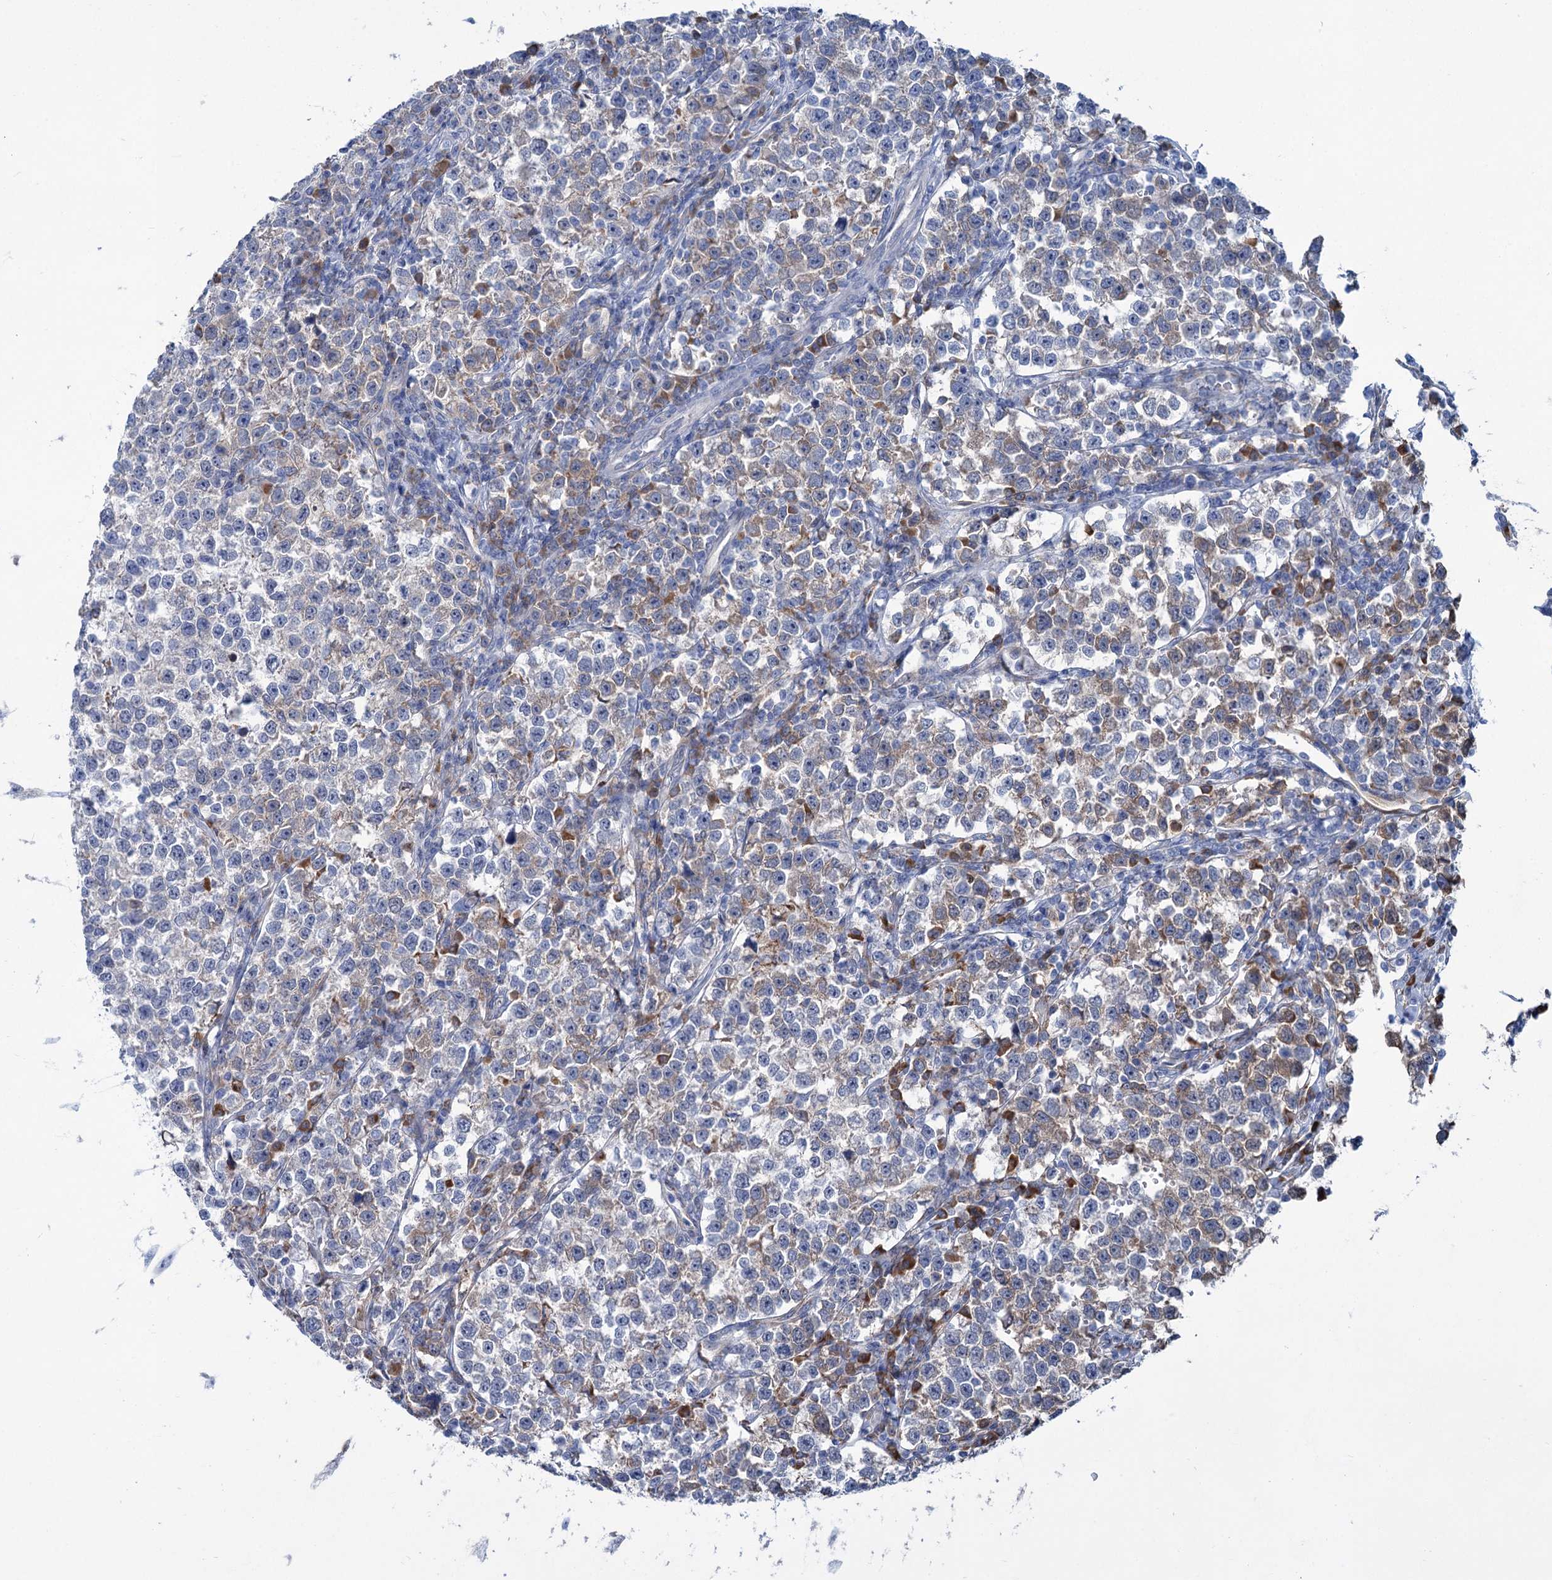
{"staining": {"intensity": "moderate", "quantity": "25%-75%", "location": "cytoplasmic/membranous"}, "tissue": "testis cancer", "cell_type": "Tumor cells", "image_type": "cancer", "snomed": [{"axis": "morphology", "description": "Normal tissue, NOS"}, {"axis": "morphology", "description": "Seminoma, NOS"}, {"axis": "topography", "description": "Testis"}], "caption": "Immunohistochemistry histopathology image of neoplastic tissue: human testis seminoma stained using immunohistochemistry exhibits medium levels of moderate protein expression localized specifically in the cytoplasmic/membranous of tumor cells, appearing as a cytoplasmic/membranous brown color.", "gene": "LPIN1", "patient": {"sex": "male", "age": 43}}